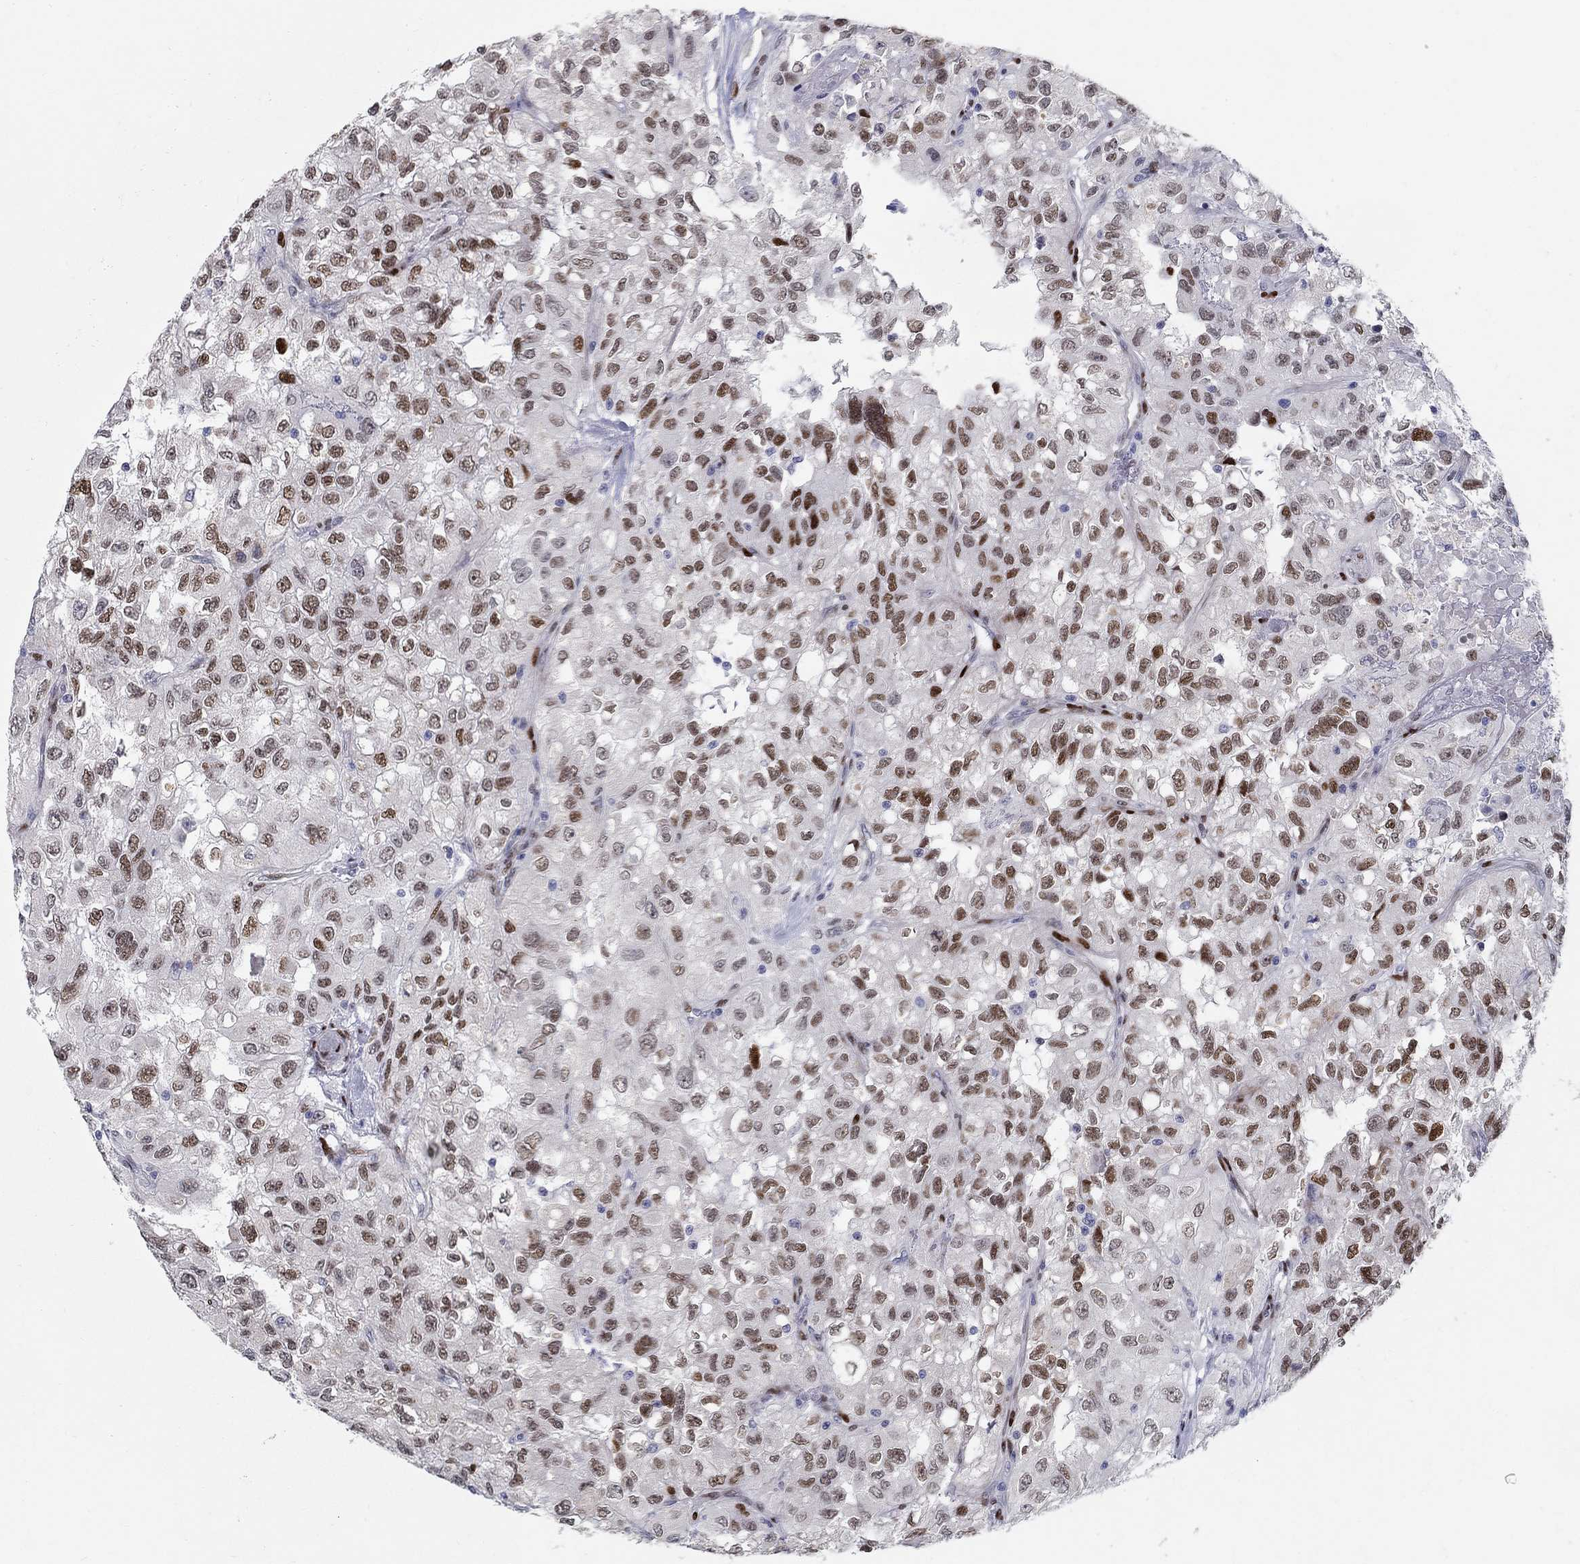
{"staining": {"intensity": "strong", "quantity": "25%-75%", "location": "cytoplasmic/membranous"}, "tissue": "renal cancer", "cell_type": "Tumor cells", "image_type": "cancer", "snomed": [{"axis": "morphology", "description": "Adenocarcinoma, NOS"}, {"axis": "topography", "description": "Kidney"}], "caption": "A brown stain labels strong cytoplasmic/membranous positivity of a protein in renal cancer (adenocarcinoma) tumor cells.", "gene": "RAPGEF5", "patient": {"sex": "male", "age": 64}}